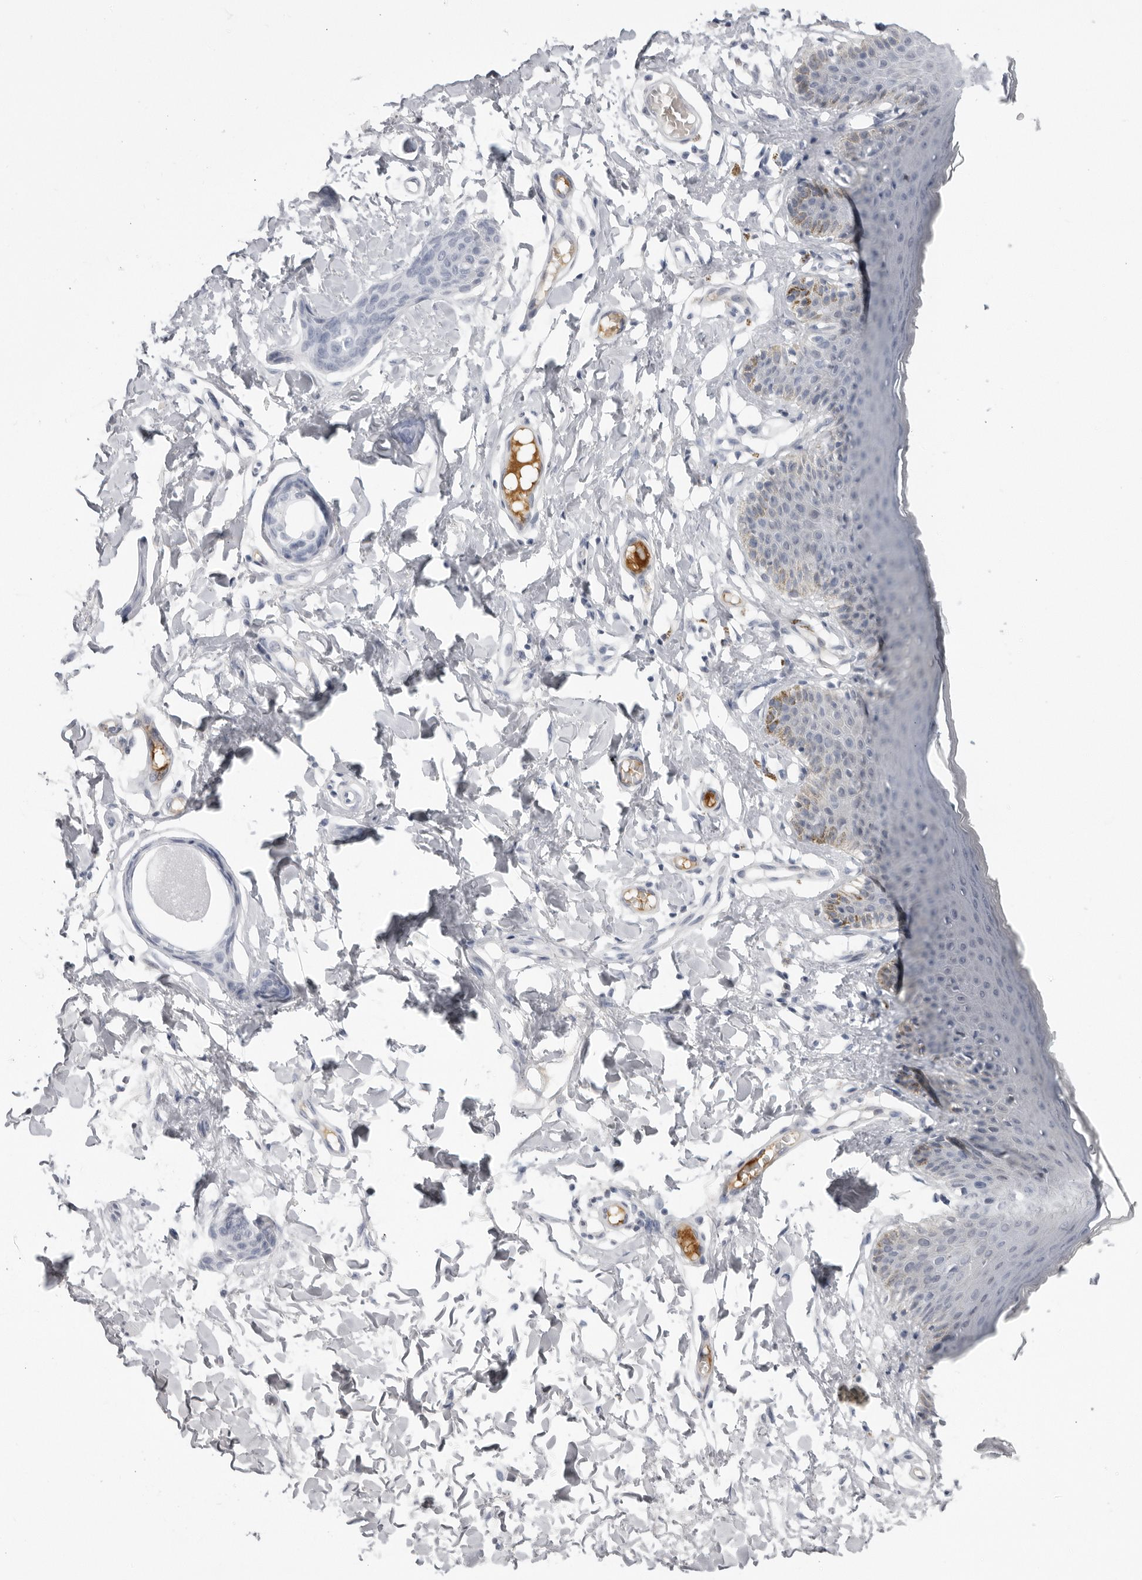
{"staining": {"intensity": "weak", "quantity": "<25%", "location": "cytoplasmic/membranous"}, "tissue": "skin", "cell_type": "Epidermal cells", "image_type": "normal", "snomed": [{"axis": "morphology", "description": "Normal tissue, NOS"}, {"axis": "topography", "description": "Vulva"}], "caption": "Epidermal cells show no significant positivity in unremarkable skin. The staining is performed using DAB (3,3'-diaminobenzidine) brown chromogen with nuclei counter-stained in using hematoxylin.", "gene": "SERPINF2", "patient": {"sex": "female", "age": 66}}